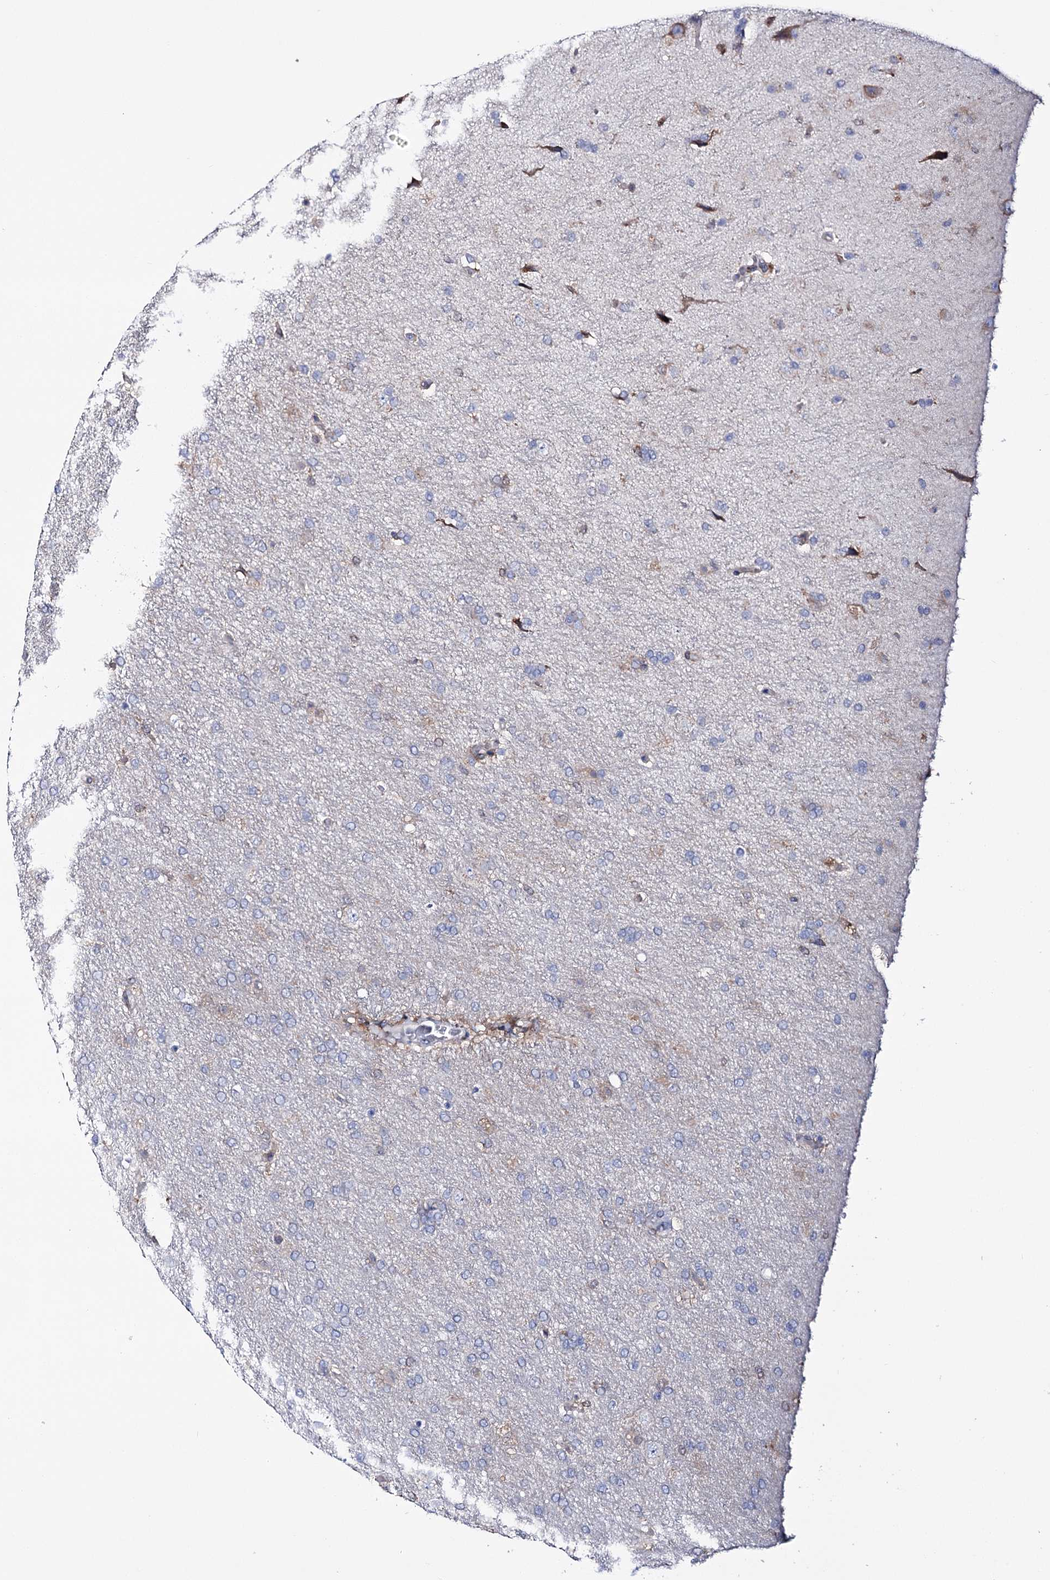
{"staining": {"intensity": "weak", "quantity": "<25%", "location": "cytoplasmic/membranous"}, "tissue": "glioma", "cell_type": "Tumor cells", "image_type": "cancer", "snomed": [{"axis": "morphology", "description": "Glioma, malignant, High grade"}, {"axis": "topography", "description": "Brain"}], "caption": "IHC of human malignant glioma (high-grade) demonstrates no staining in tumor cells.", "gene": "PTER", "patient": {"sex": "male", "age": 72}}